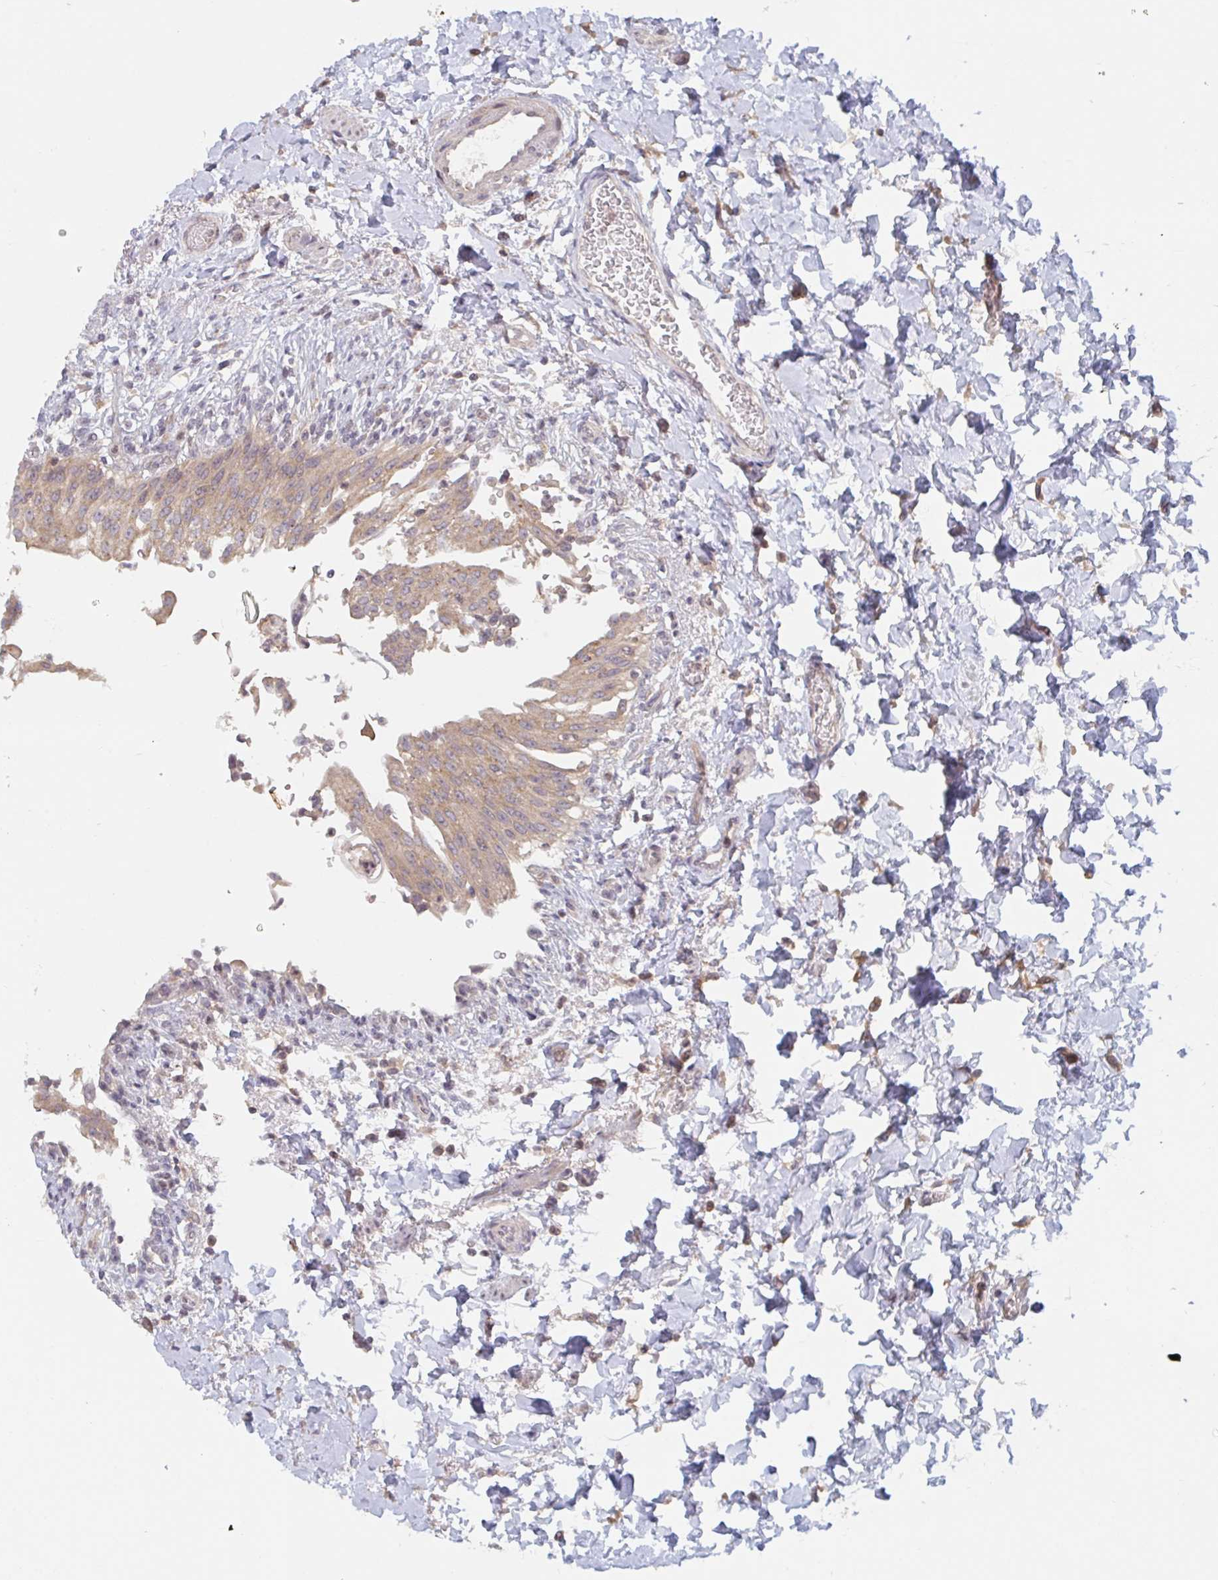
{"staining": {"intensity": "weak", "quantity": "25%-75%", "location": "cytoplasmic/membranous"}, "tissue": "urinary bladder", "cell_type": "Urothelial cells", "image_type": "normal", "snomed": [{"axis": "morphology", "description": "Normal tissue, NOS"}, {"axis": "topography", "description": "Urinary bladder"}, {"axis": "topography", "description": "Peripheral nerve tissue"}], "caption": "This micrograph shows normal urinary bladder stained with immunohistochemistry to label a protein in brown. The cytoplasmic/membranous of urothelial cells show weak positivity for the protein. Nuclei are counter-stained blue.", "gene": "DCST1", "patient": {"sex": "female", "age": 60}}